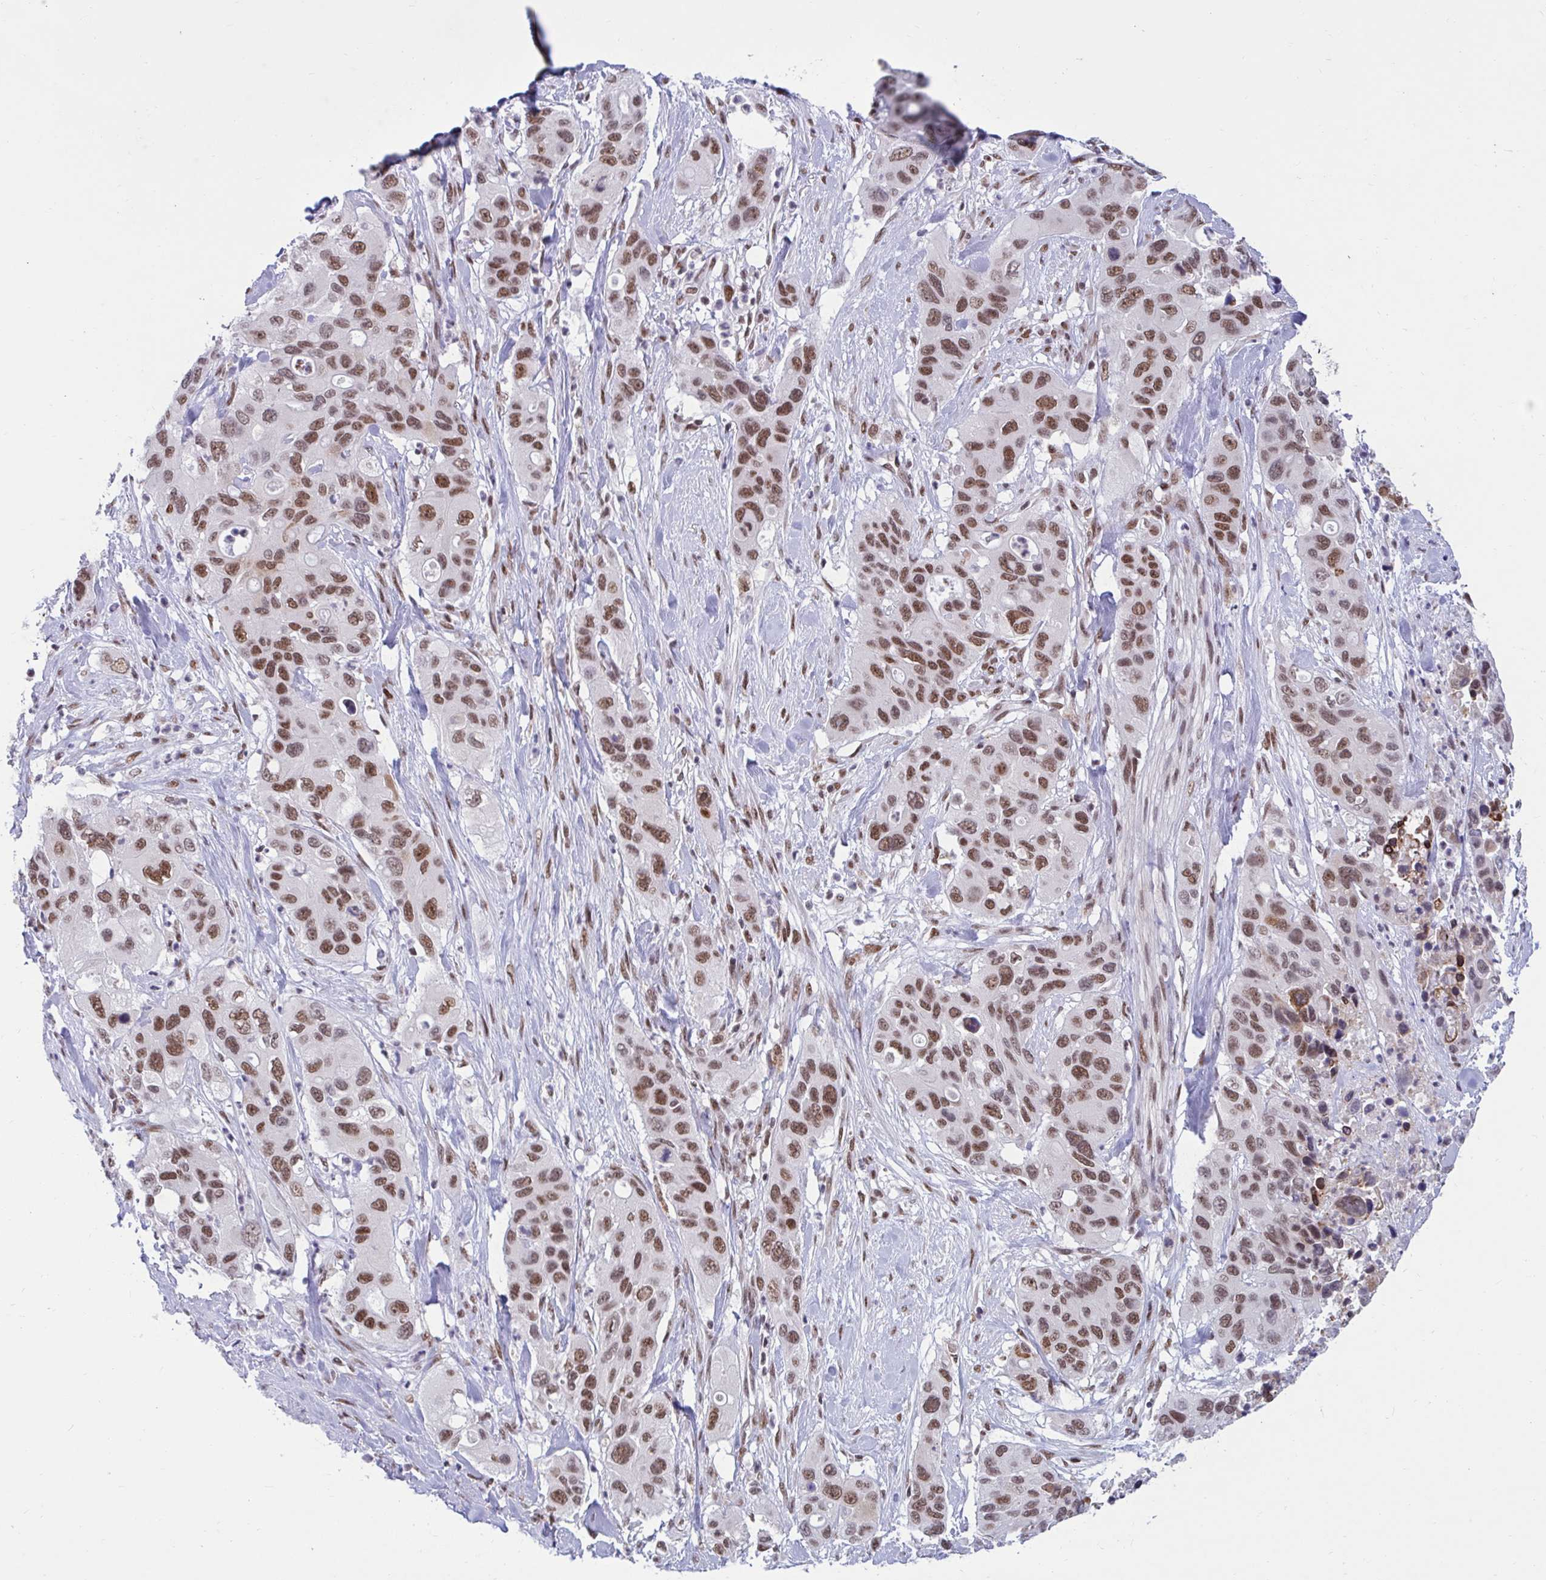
{"staining": {"intensity": "moderate", "quantity": ">75%", "location": "nuclear"}, "tissue": "pancreatic cancer", "cell_type": "Tumor cells", "image_type": "cancer", "snomed": [{"axis": "morphology", "description": "Adenocarcinoma, NOS"}, {"axis": "topography", "description": "Pancreas"}], "caption": "This photomicrograph reveals immunohistochemistry (IHC) staining of human pancreatic cancer (adenocarcinoma), with medium moderate nuclear staining in approximately >75% of tumor cells.", "gene": "PHF10", "patient": {"sex": "female", "age": 71}}